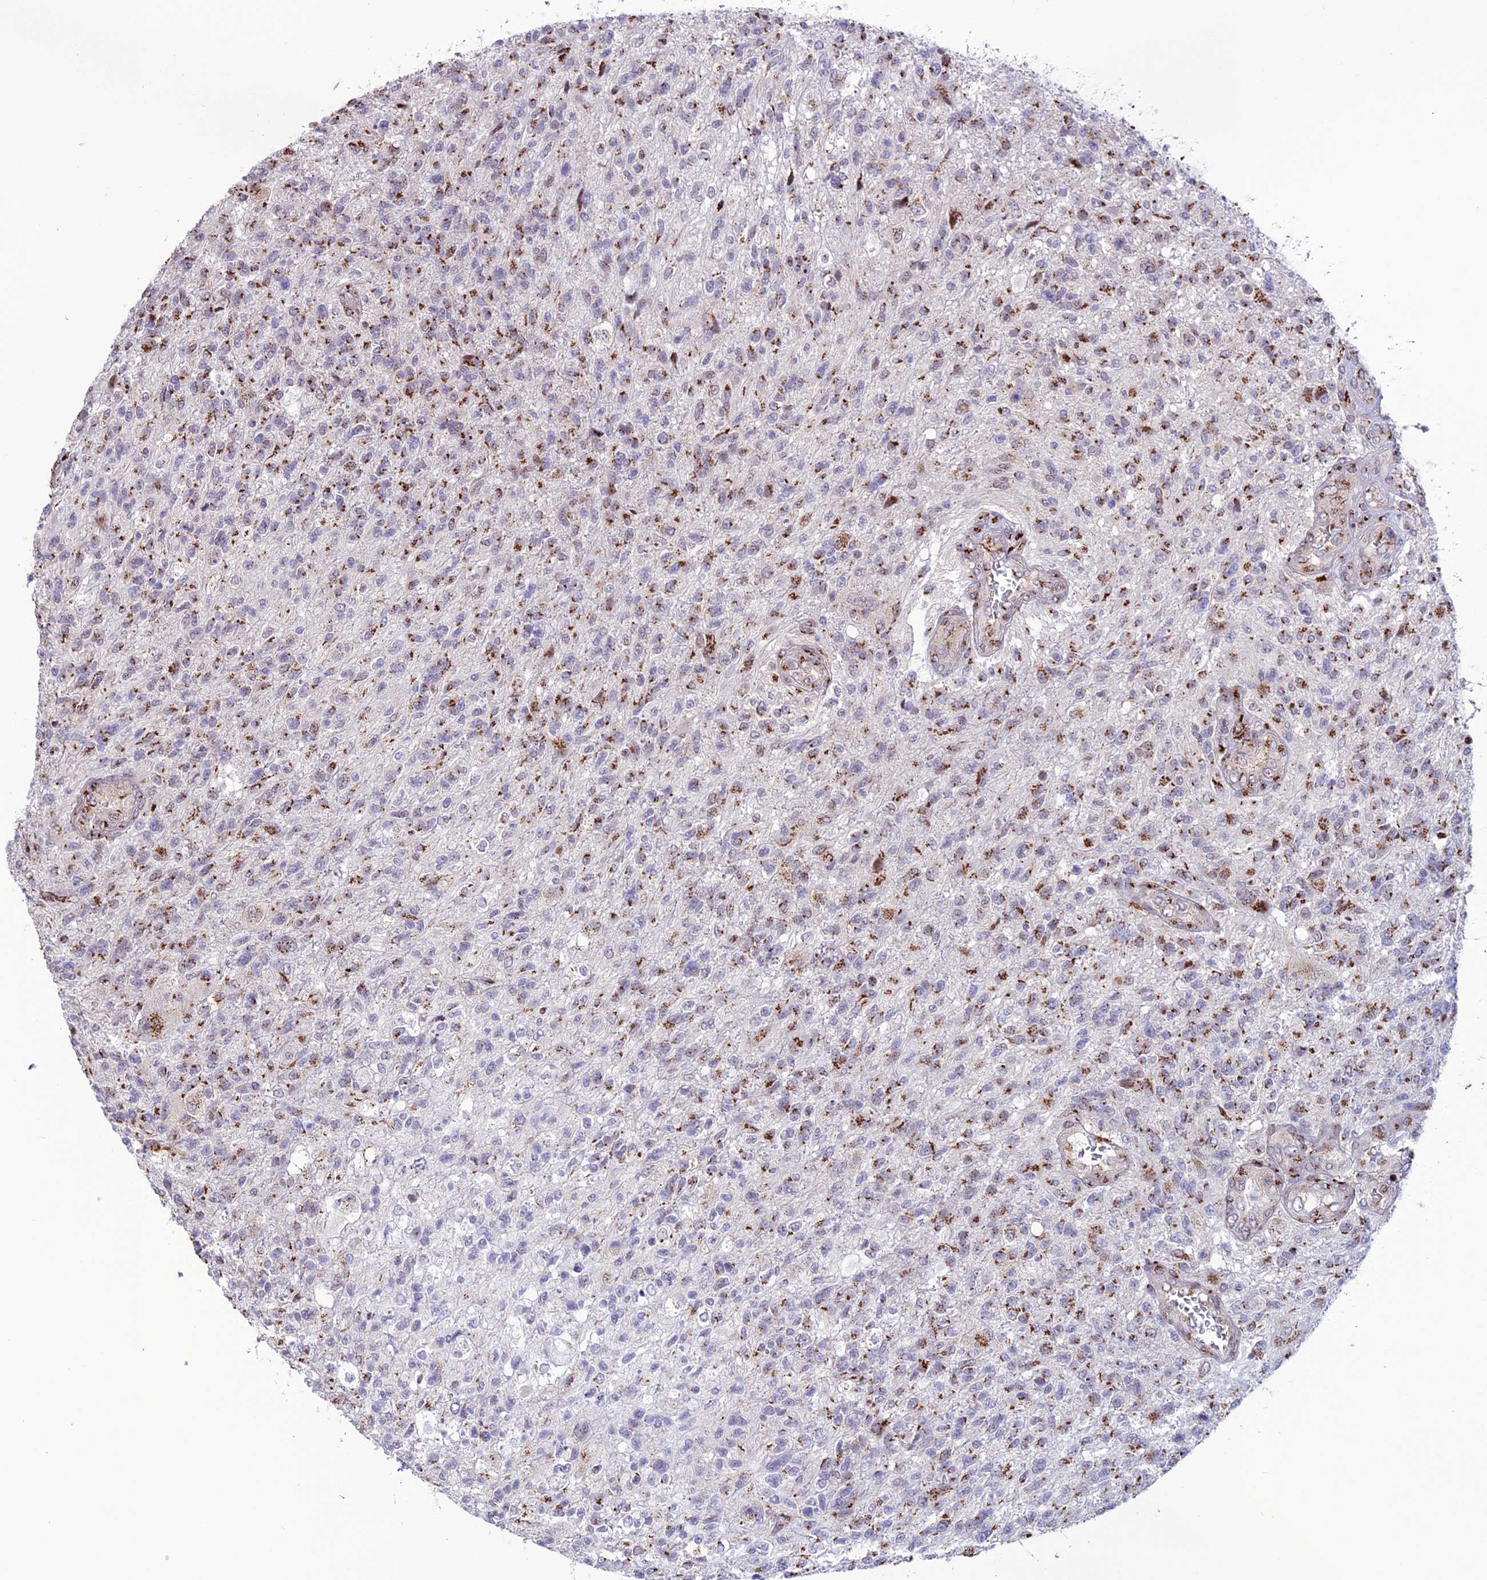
{"staining": {"intensity": "strong", "quantity": "25%-75%", "location": "cytoplasmic/membranous"}, "tissue": "glioma", "cell_type": "Tumor cells", "image_type": "cancer", "snomed": [{"axis": "morphology", "description": "Glioma, malignant, High grade"}, {"axis": "topography", "description": "Brain"}], "caption": "Tumor cells demonstrate high levels of strong cytoplasmic/membranous expression in approximately 25%-75% of cells in human high-grade glioma (malignant). Nuclei are stained in blue.", "gene": "PLEKHA4", "patient": {"sex": "male", "age": 56}}